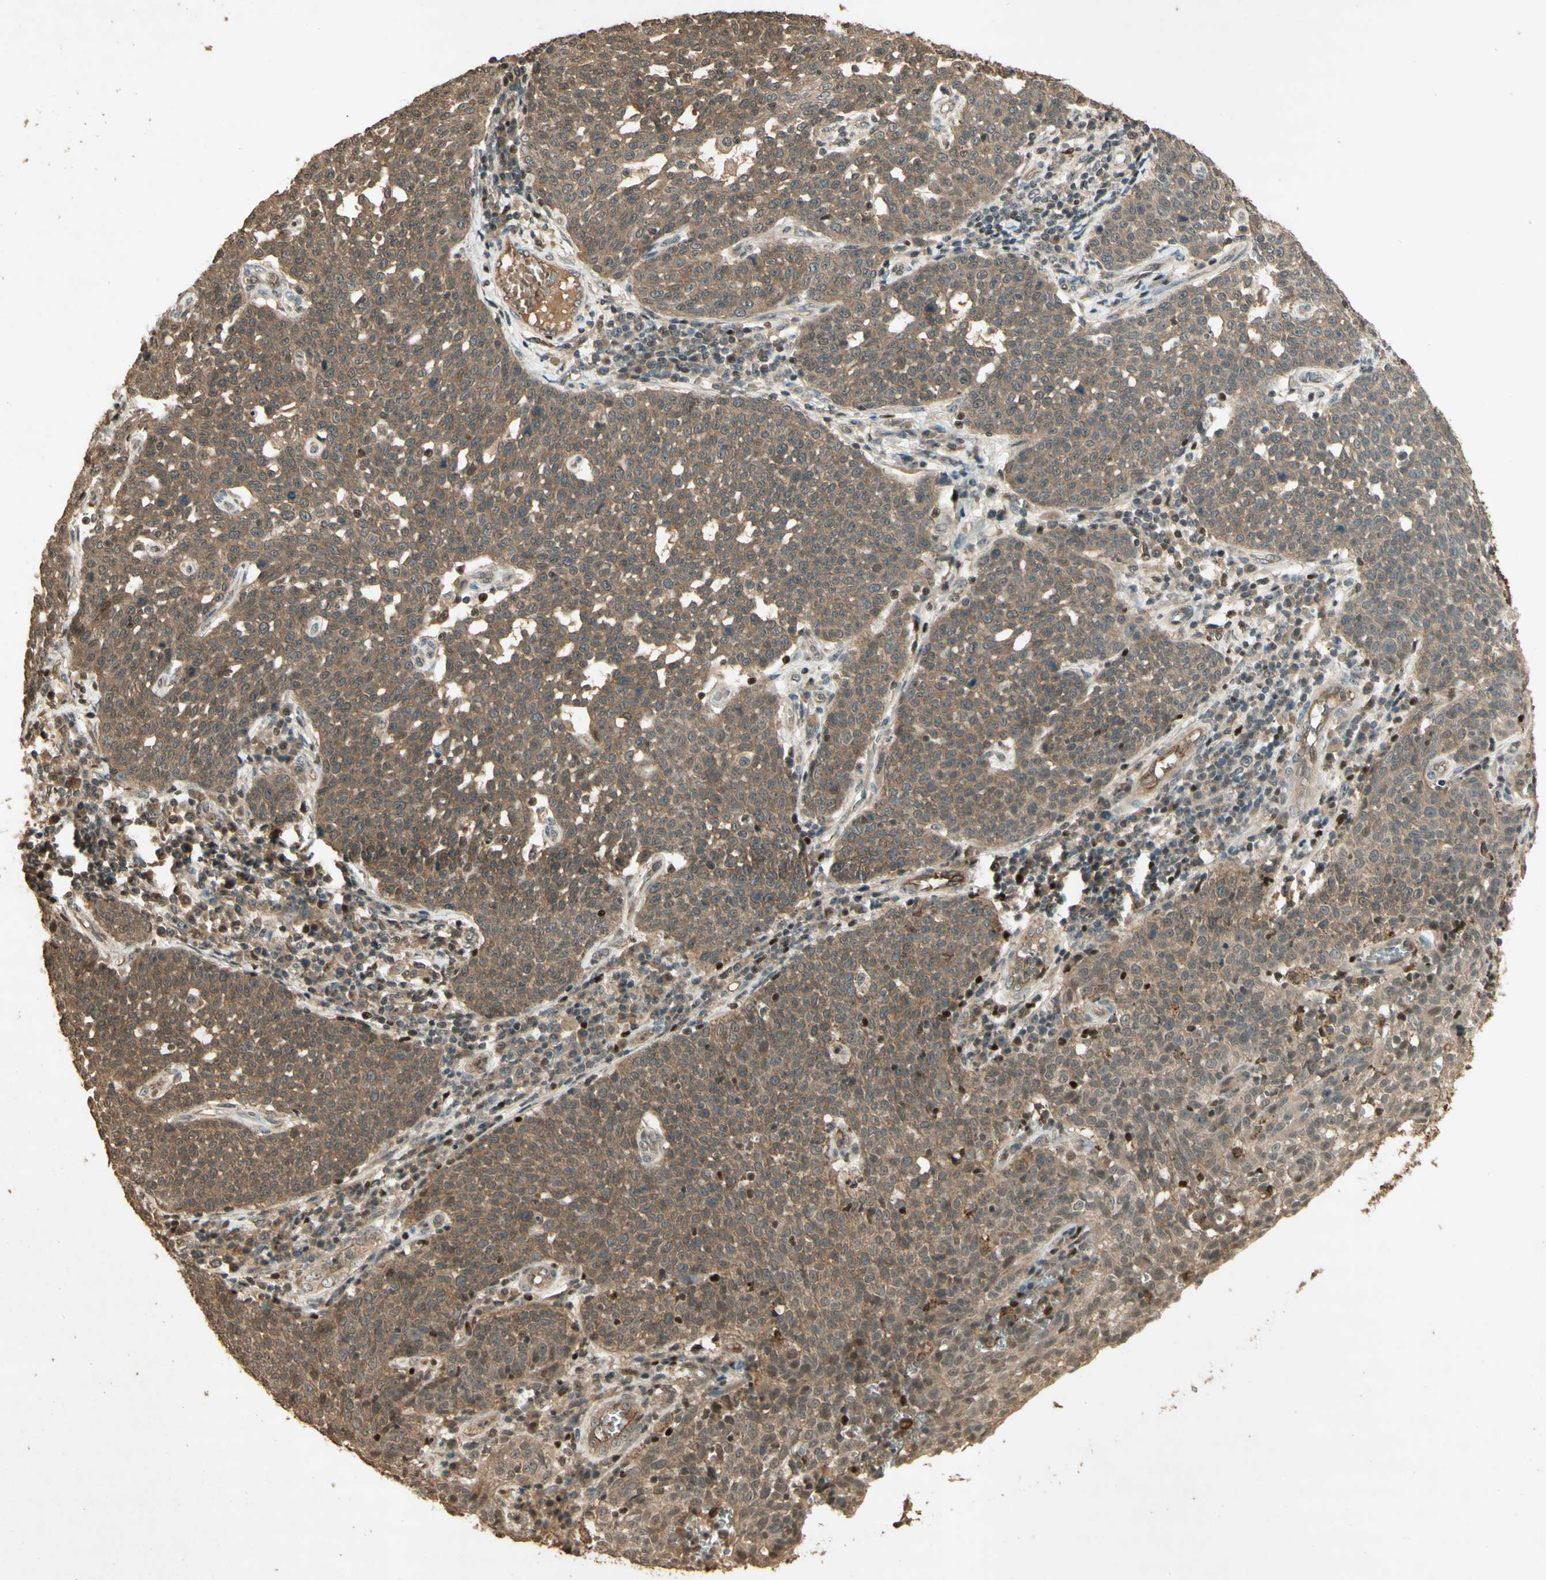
{"staining": {"intensity": "moderate", "quantity": ">75%", "location": "cytoplasmic/membranous"}, "tissue": "cervical cancer", "cell_type": "Tumor cells", "image_type": "cancer", "snomed": [{"axis": "morphology", "description": "Squamous cell carcinoma, NOS"}, {"axis": "topography", "description": "Cervix"}], "caption": "A brown stain labels moderate cytoplasmic/membranous staining of a protein in squamous cell carcinoma (cervical) tumor cells.", "gene": "SMAD9", "patient": {"sex": "female", "age": 34}}